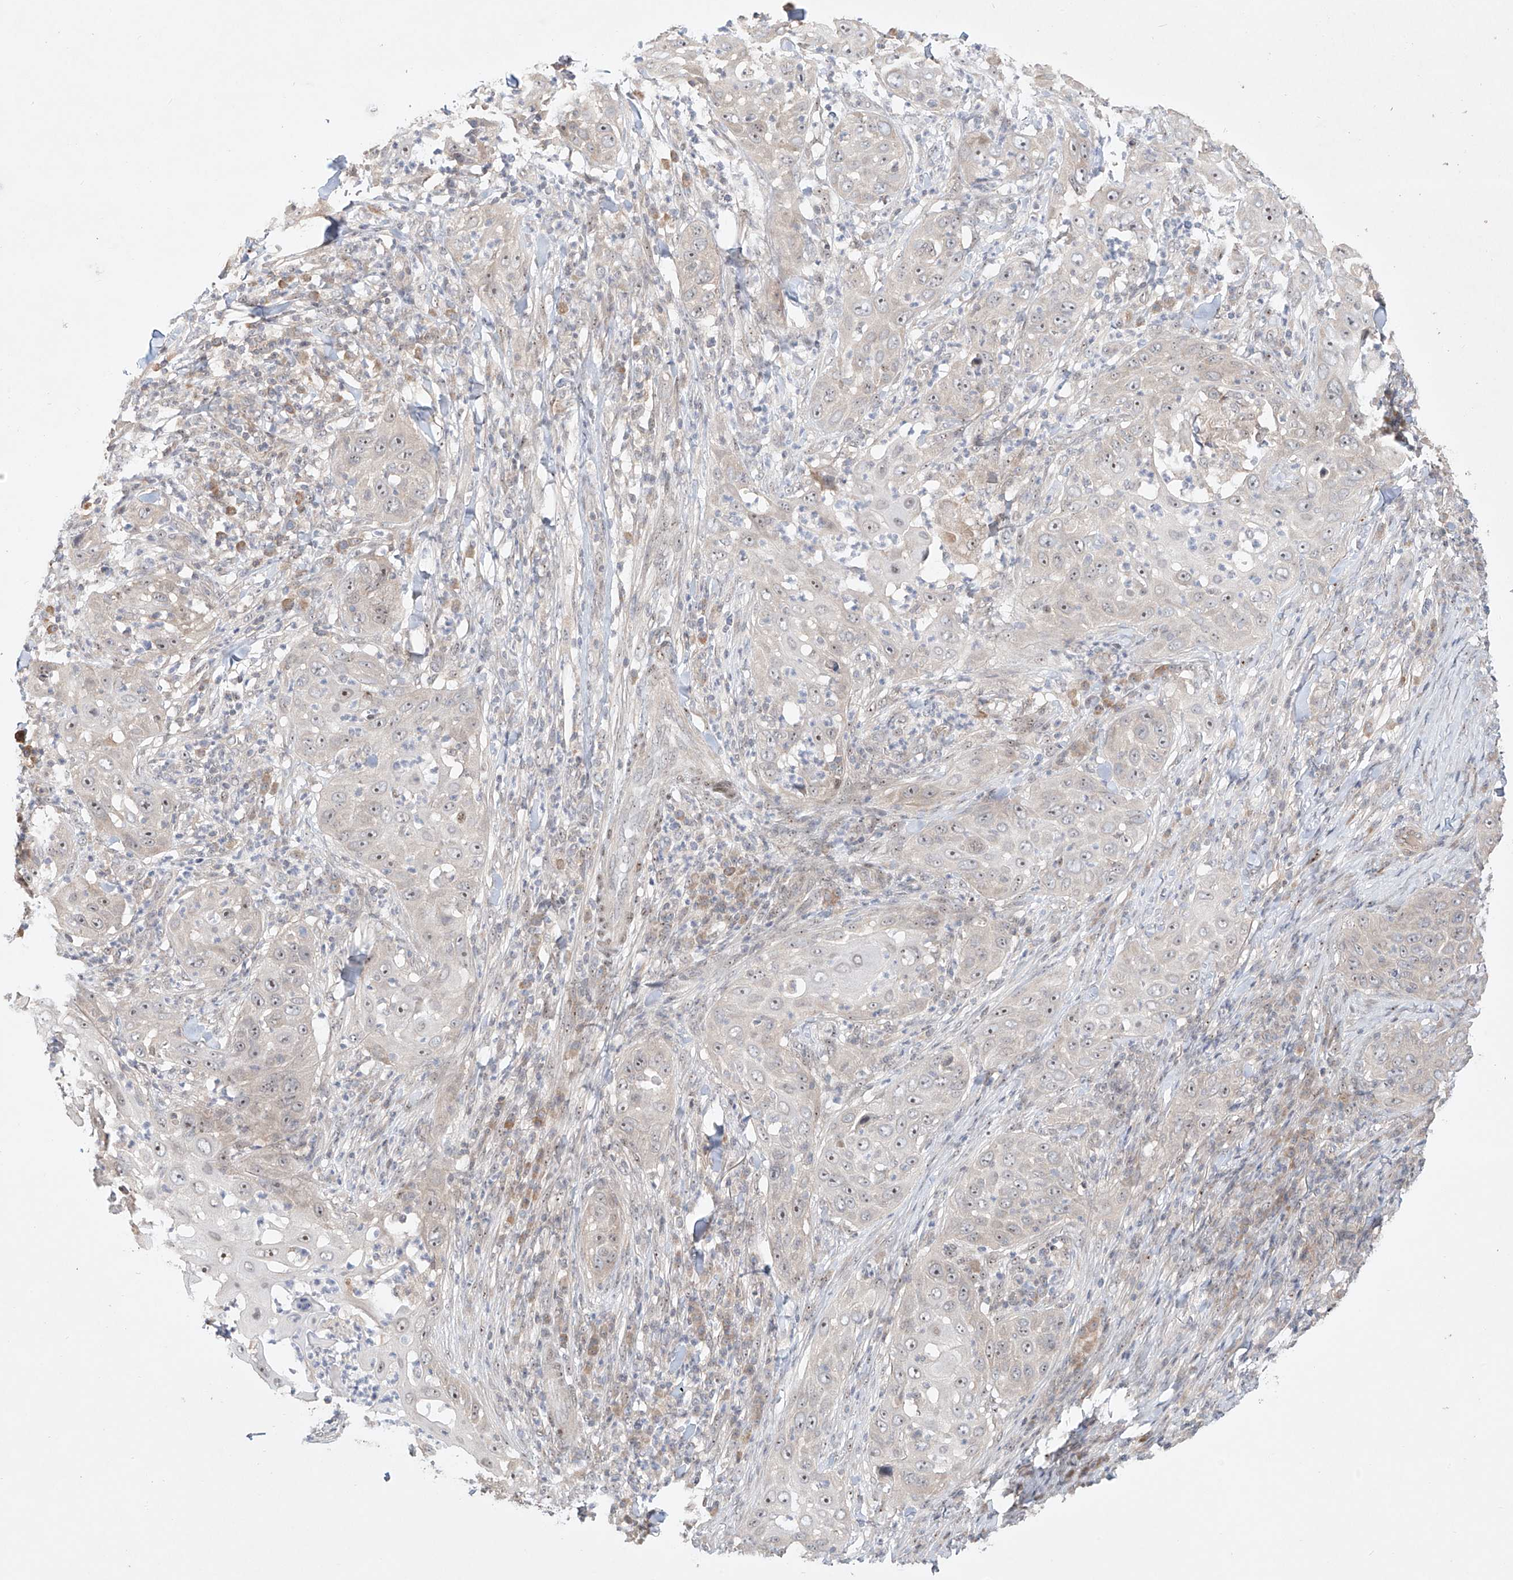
{"staining": {"intensity": "weak", "quantity": "25%-75%", "location": "cytoplasmic/membranous,nuclear"}, "tissue": "skin cancer", "cell_type": "Tumor cells", "image_type": "cancer", "snomed": [{"axis": "morphology", "description": "Squamous cell carcinoma, NOS"}, {"axis": "topography", "description": "Skin"}], "caption": "A photomicrograph of skin squamous cell carcinoma stained for a protein demonstrates weak cytoplasmic/membranous and nuclear brown staining in tumor cells.", "gene": "TASP1", "patient": {"sex": "female", "age": 44}}